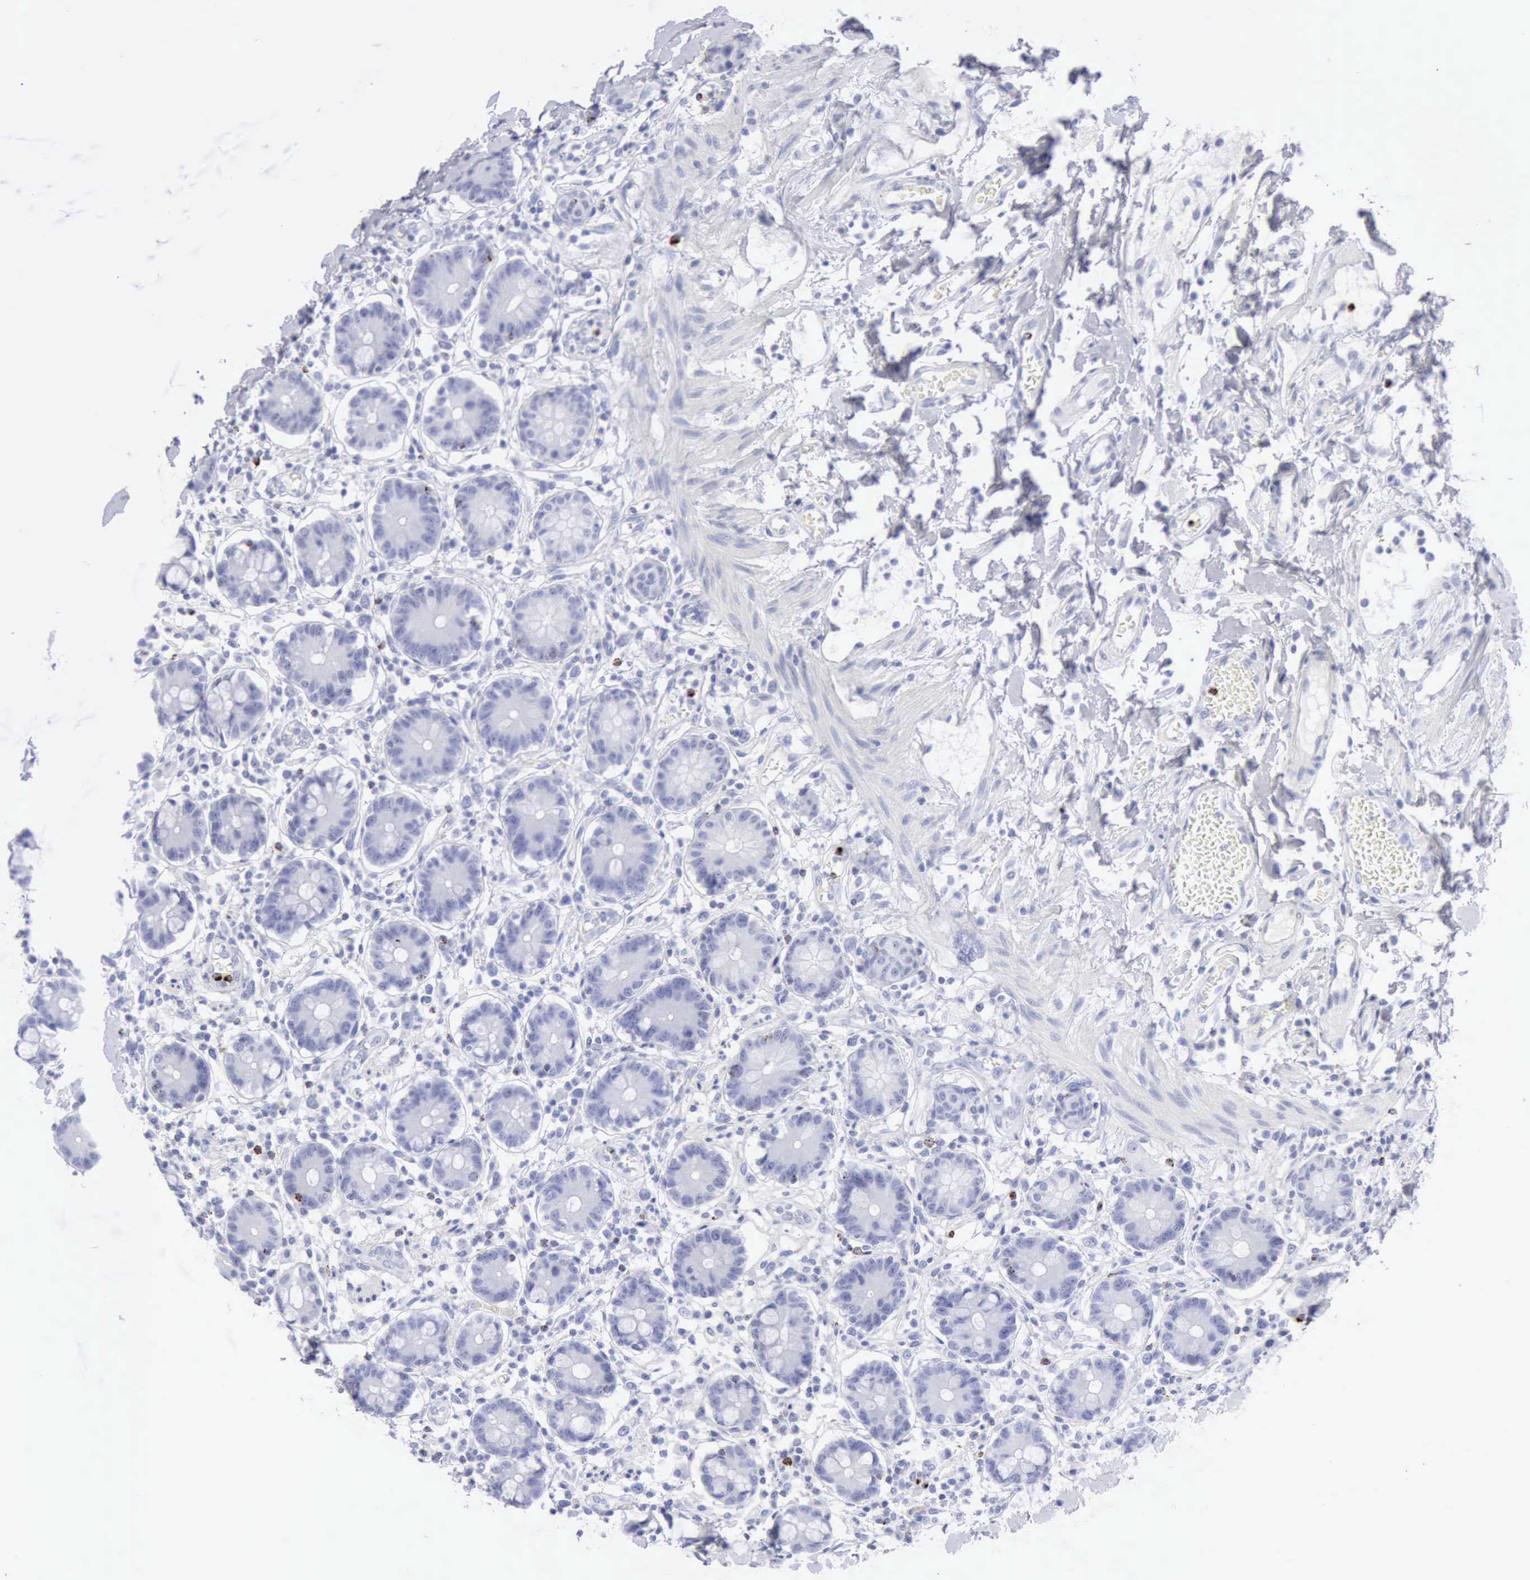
{"staining": {"intensity": "negative", "quantity": "none", "location": "none"}, "tissue": "small intestine", "cell_type": "Glandular cells", "image_type": "normal", "snomed": [{"axis": "morphology", "description": "Normal tissue, NOS"}, {"axis": "topography", "description": "Small intestine"}], "caption": "Immunohistochemistry of unremarkable small intestine reveals no expression in glandular cells. Nuclei are stained in blue.", "gene": "GZMB", "patient": {"sex": "female", "age": 61}}